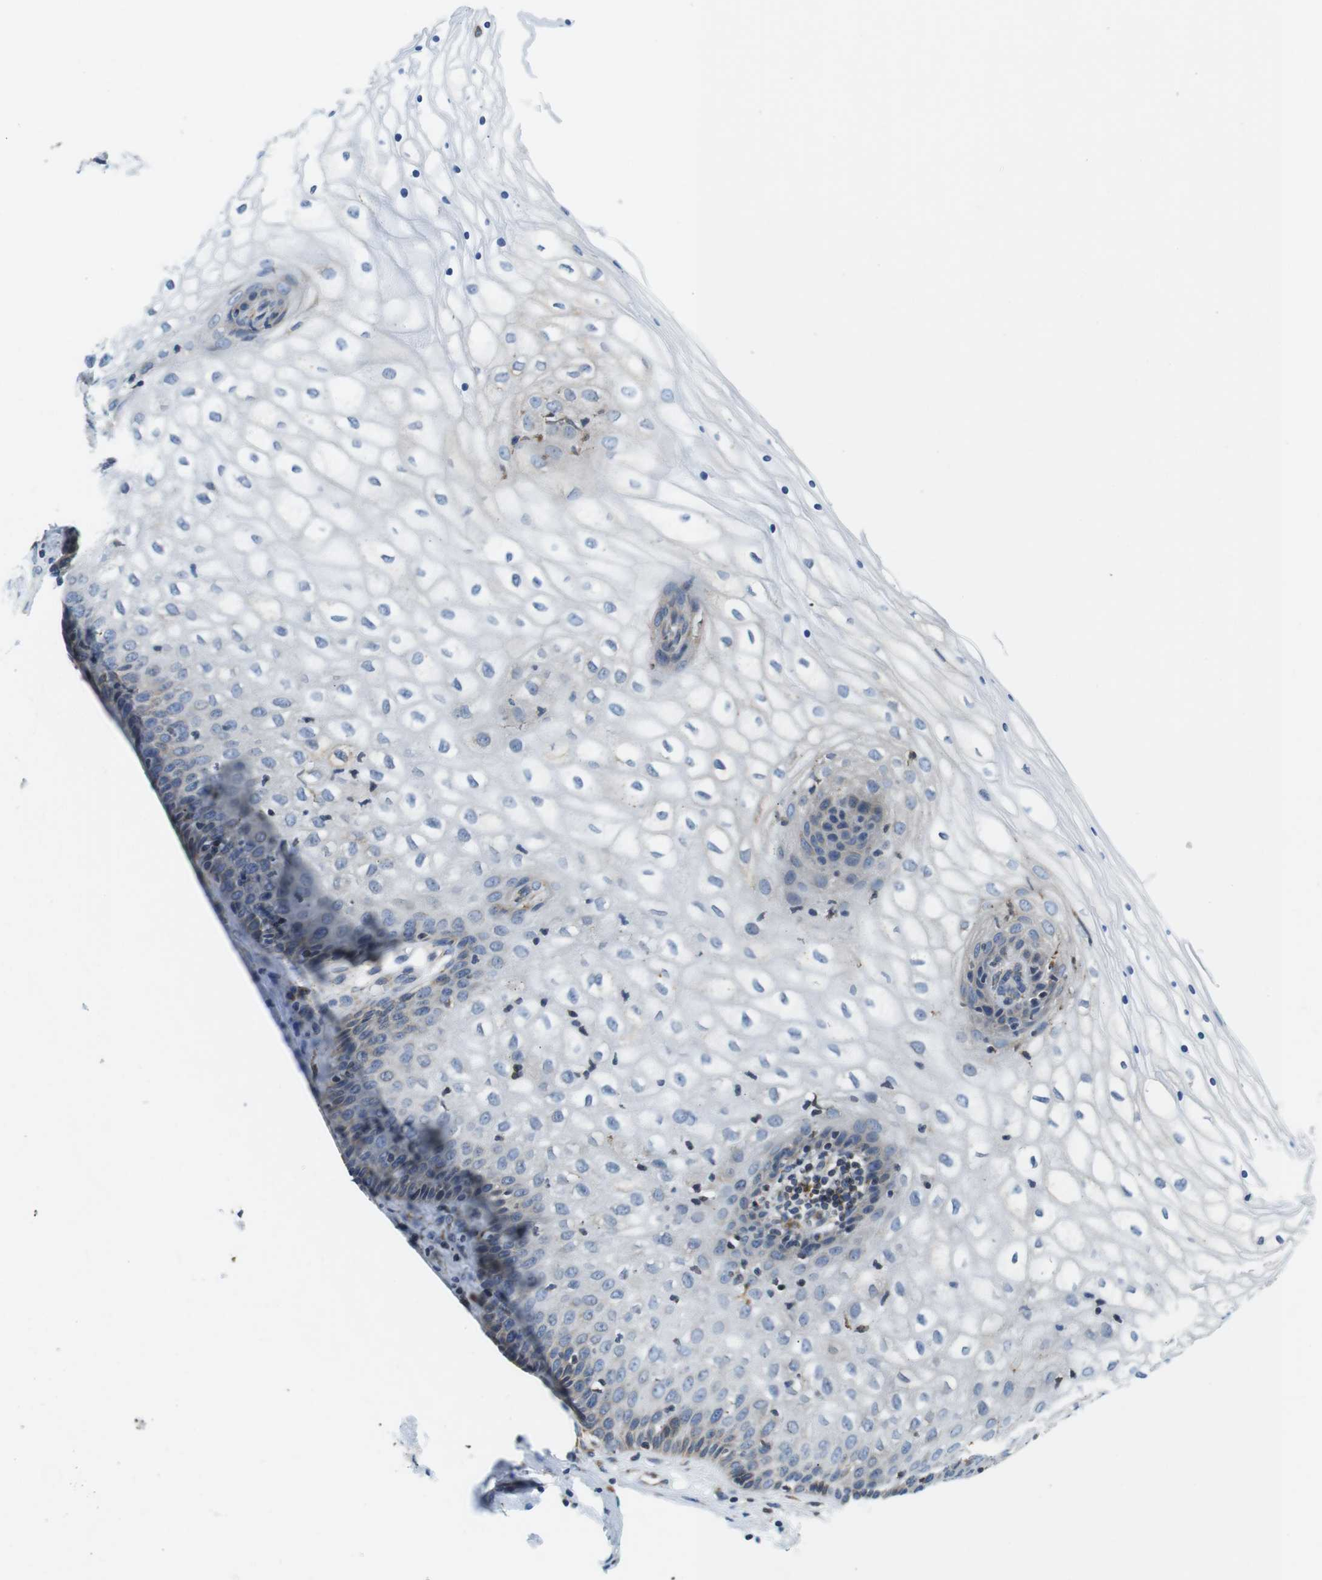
{"staining": {"intensity": "negative", "quantity": "none", "location": "none"}, "tissue": "vagina", "cell_type": "Squamous epithelial cells", "image_type": "normal", "snomed": [{"axis": "morphology", "description": "Normal tissue, NOS"}, {"axis": "topography", "description": "Vagina"}], "caption": "This is a image of IHC staining of benign vagina, which shows no positivity in squamous epithelial cells.", "gene": "UGGT1", "patient": {"sex": "female", "age": 34}}